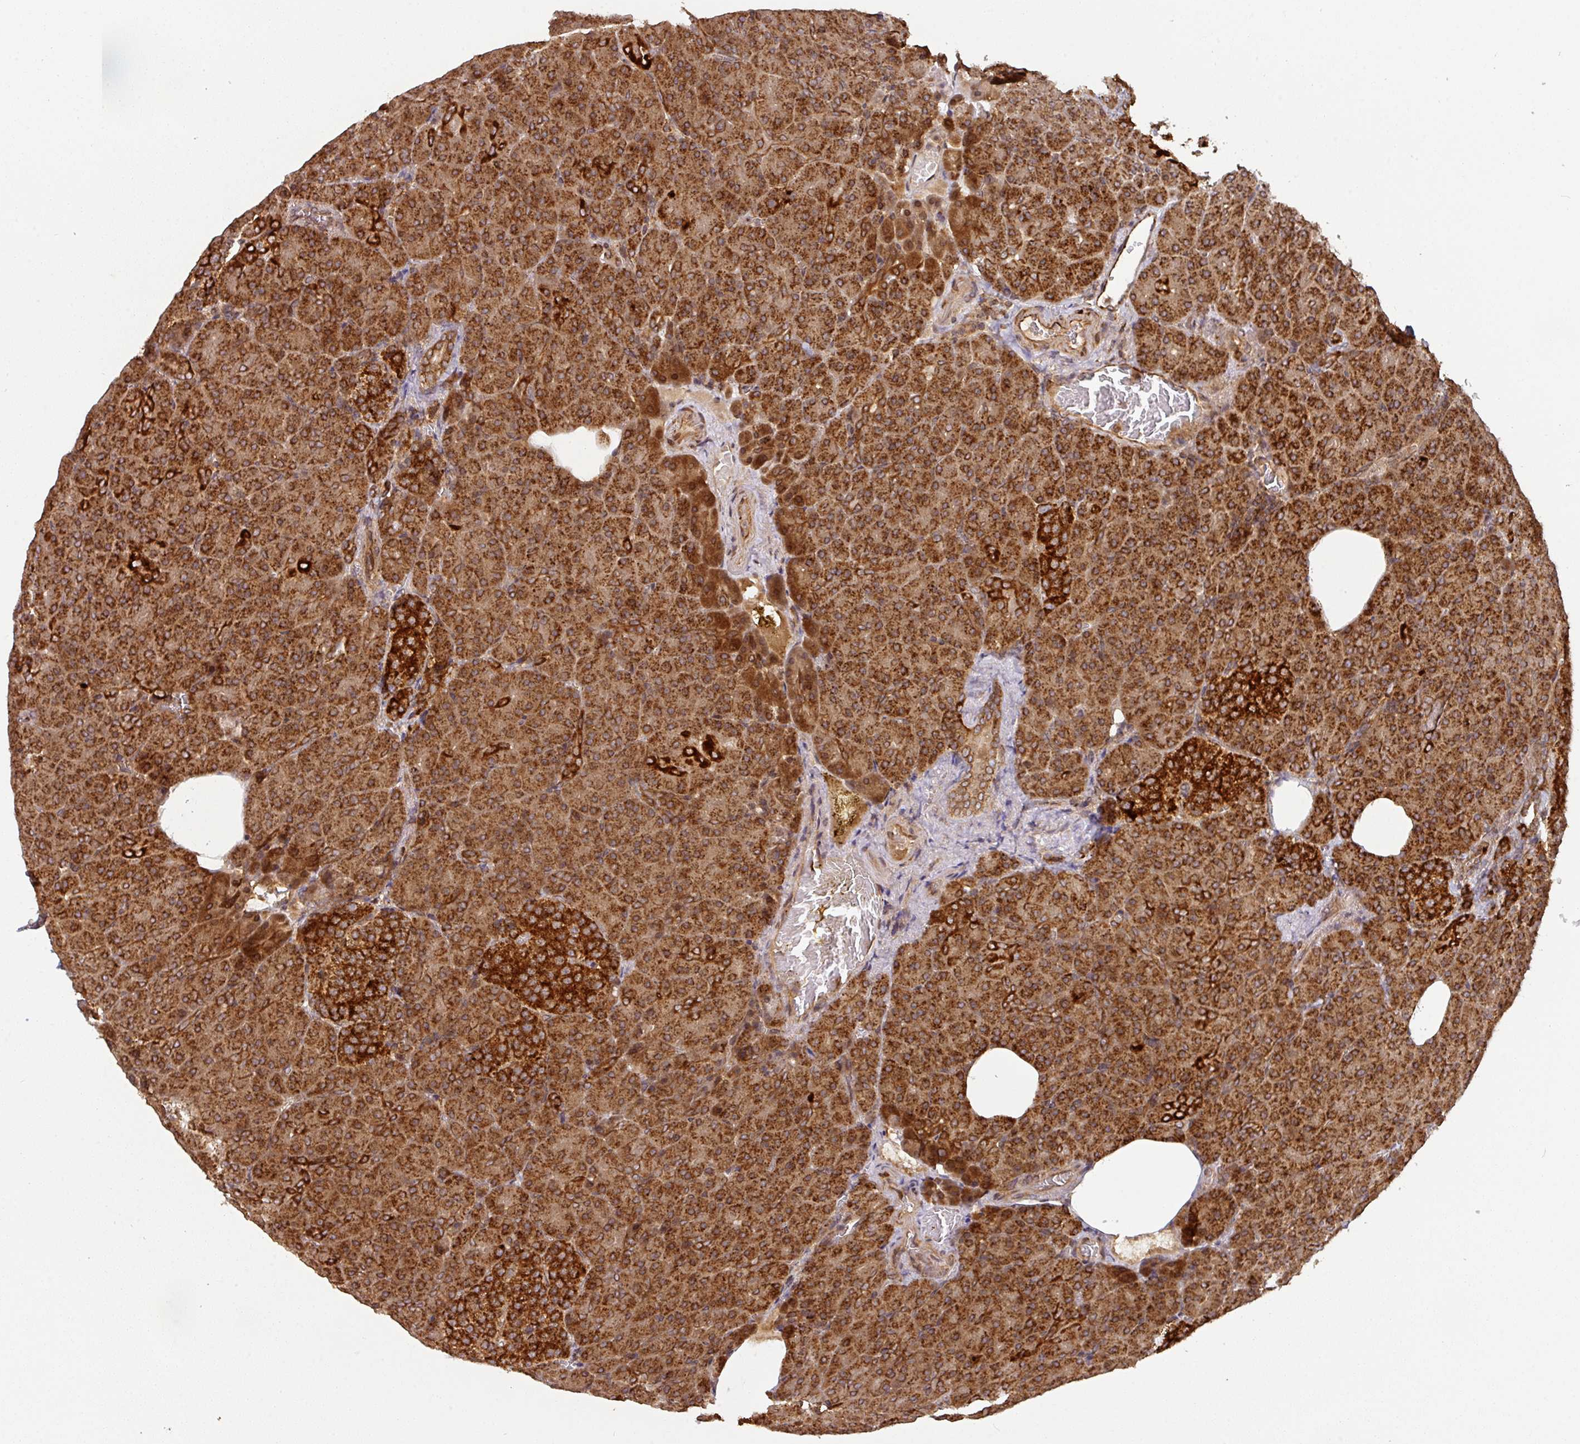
{"staining": {"intensity": "strong", "quantity": ">75%", "location": "cytoplasmic/membranous"}, "tissue": "pancreas", "cell_type": "Exocrine glandular cells", "image_type": "normal", "snomed": [{"axis": "morphology", "description": "Normal tissue, NOS"}, {"axis": "topography", "description": "Pancreas"}], "caption": "Immunohistochemical staining of normal human pancreas demonstrates >75% levels of strong cytoplasmic/membranous protein expression in about >75% of exocrine glandular cells.", "gene": "TRAP1", "patient": {"sex": "female", "age": 74}}